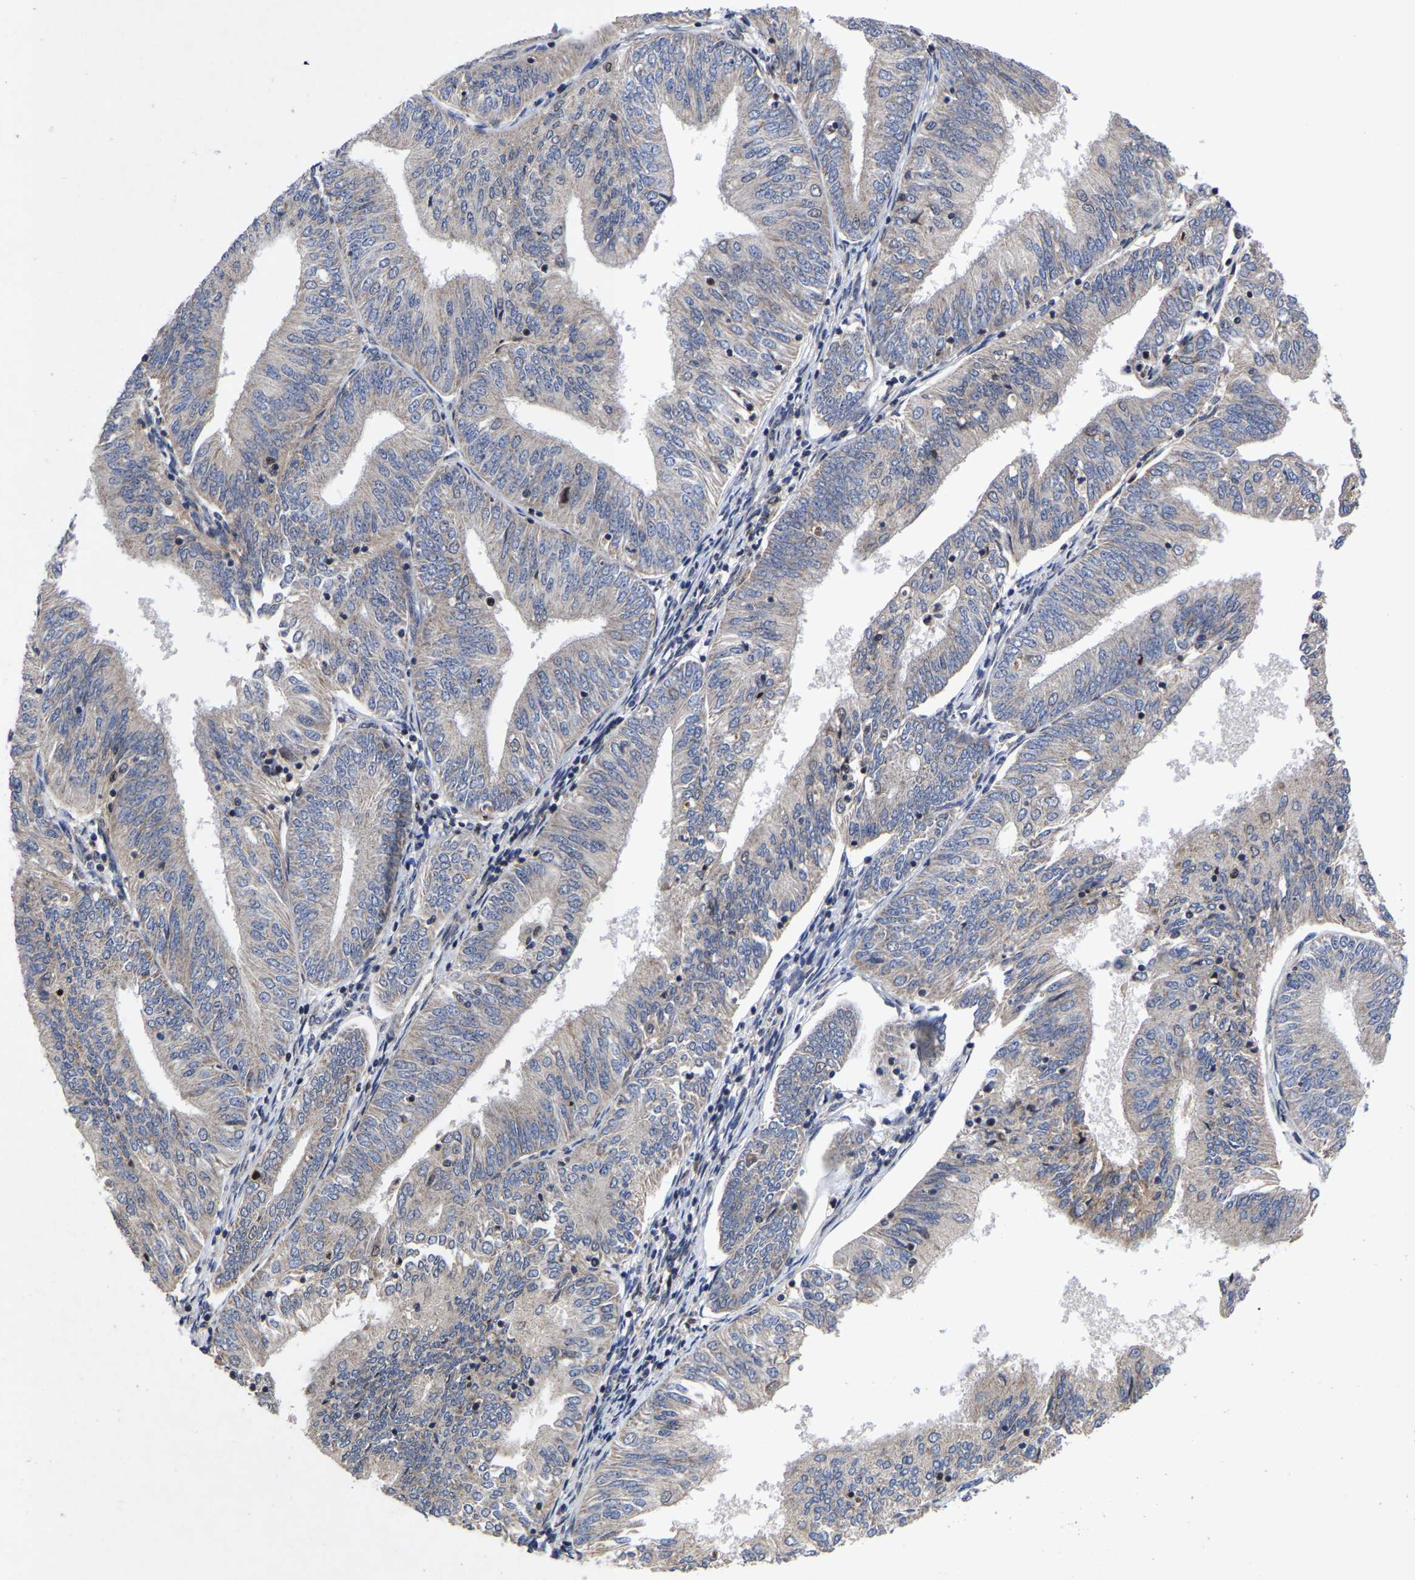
{"staining": {"intensity": "weak", "quantity": ">75%", "location": "cytoplasmic/membranous"}, "tissue": "endometrial cancer", "cell_type": "Tumor cells", "image_type": "cancer", "snomed": [{"axis": "morphology", "description": "Adenocarcinoma, NOS"}, {"axis": "topography", "description": "Endometrium"}], "caption": "Immunohistochemistry (DAB (3,3'-diaminobenzidine)) staining of endometrial adenocarcinoma shows weak cytoplasmic/membranous protein expression in approximately >75% of tumor cells.", "gene": "JUNB", "patient": {"sex": "female", "age": 58}}